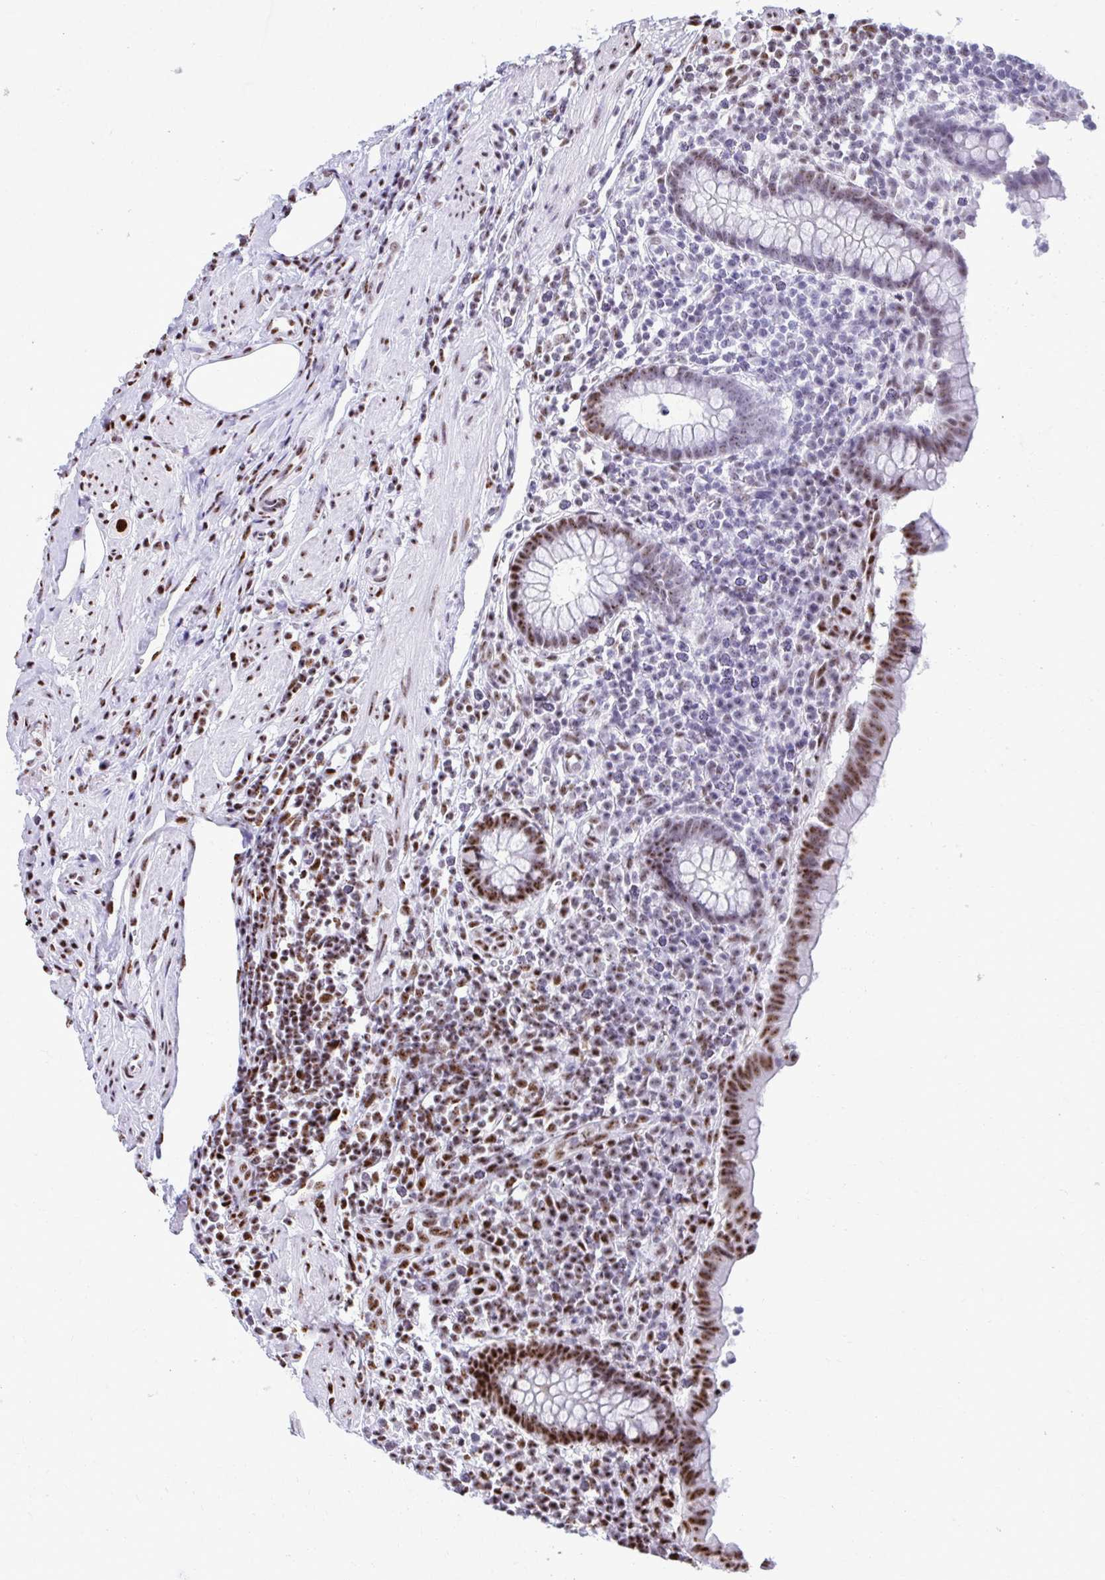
{"staining": {"intensity": "strong", "quantity": ">75%", "location": "nuclear"}, "tissue": "appendix", "cell_type": "Glandular cells", "image_type": "normal", "snomed": [{"axis": "morphology", "description": "Normal tissue, NOS"}, {"axis": "topography", "description": "Appendix"}], "caption": "The image demonstrates staining of benign appendix, revealing strong nuclear protein staining (brown color) within glandular cells.", "gene": "PELP1", "patient": {"sex": "female", "age": 56}}